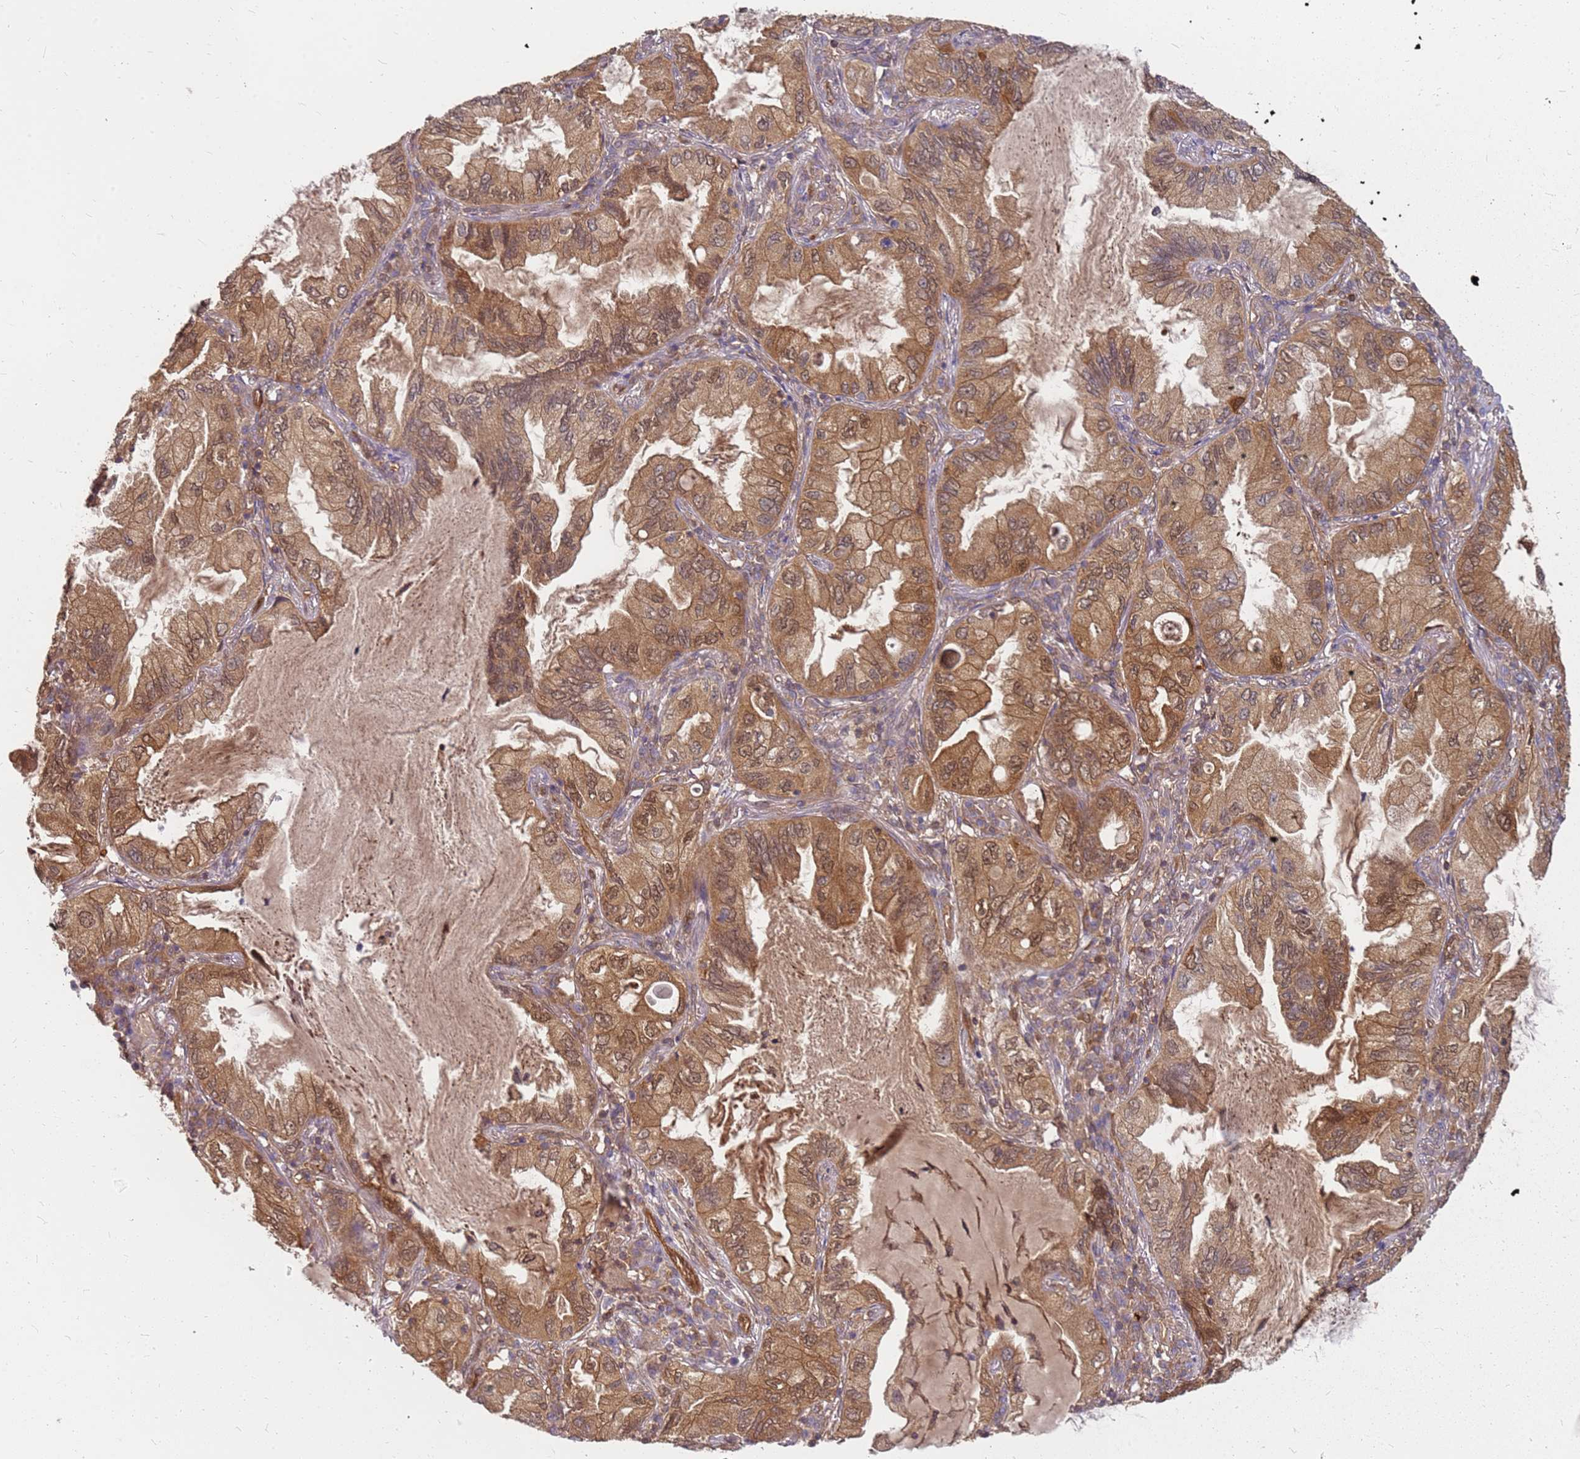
{"staining": {"intensity": "strong", "quantity": ">75%", "location": "cytoplasmic/membranous,nuclear"}, "tissue": "lung cancer", "cell_type": "Tumor cells", "image_type": "cancer", "snomed": [{"axis": "morphology", "description": "Adenocarcinoma, NOS"}, {"axis": "topography", "description": "Lung"}], "caption": "About >75% of tumor cells in lung cancer (adenocarcinoma) exhibit strong cytoplasmic/membranous and nuclear protein expression as visualized by brown immunohistochemical staining.", "gene": "NUDT14", "patient": {"sex": "female", "age": 69}}